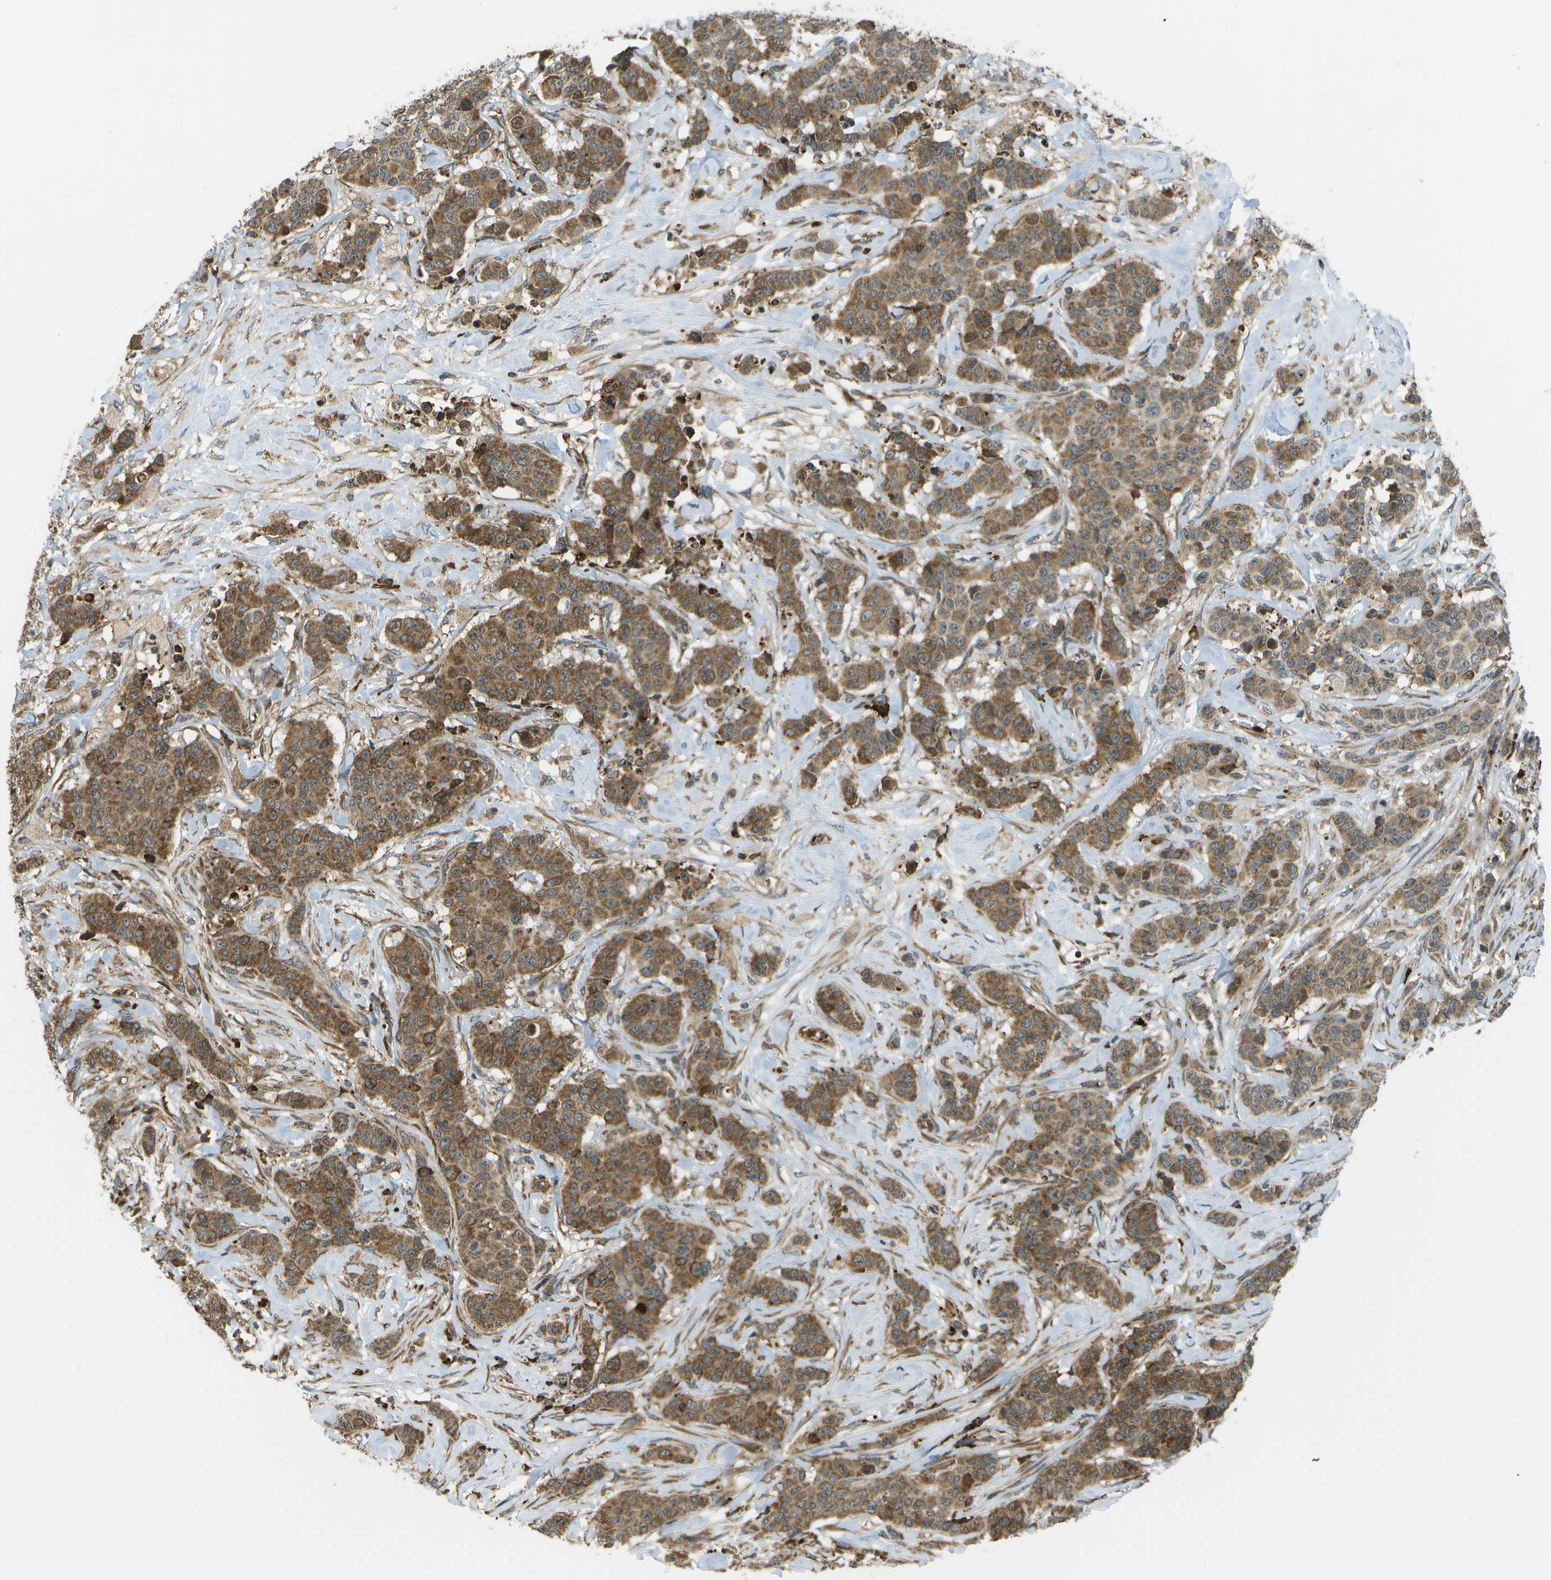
{"staining": {"intensity": "moderate", "quantity": ">75%", "location": "cytoplasmic/membranous"}, "tissue": "breast cancer", "cell_type": "Tumor cells", "image_type": "cancer", "snomed": [{"axis": "morphology", "description": "Normal tissue, NOS"}, {"axis": "morphology", "description": "Duct carcinoma"}, {"axis": "topography", "description": "Breast"}], "caption": "The immunohistochemical stain shows moderate cytoplasmic/membranous positivity in tumor cells of breast cancer tissue.", "gene": "USP30", "patient": {"sex": "female", "age": 40}}